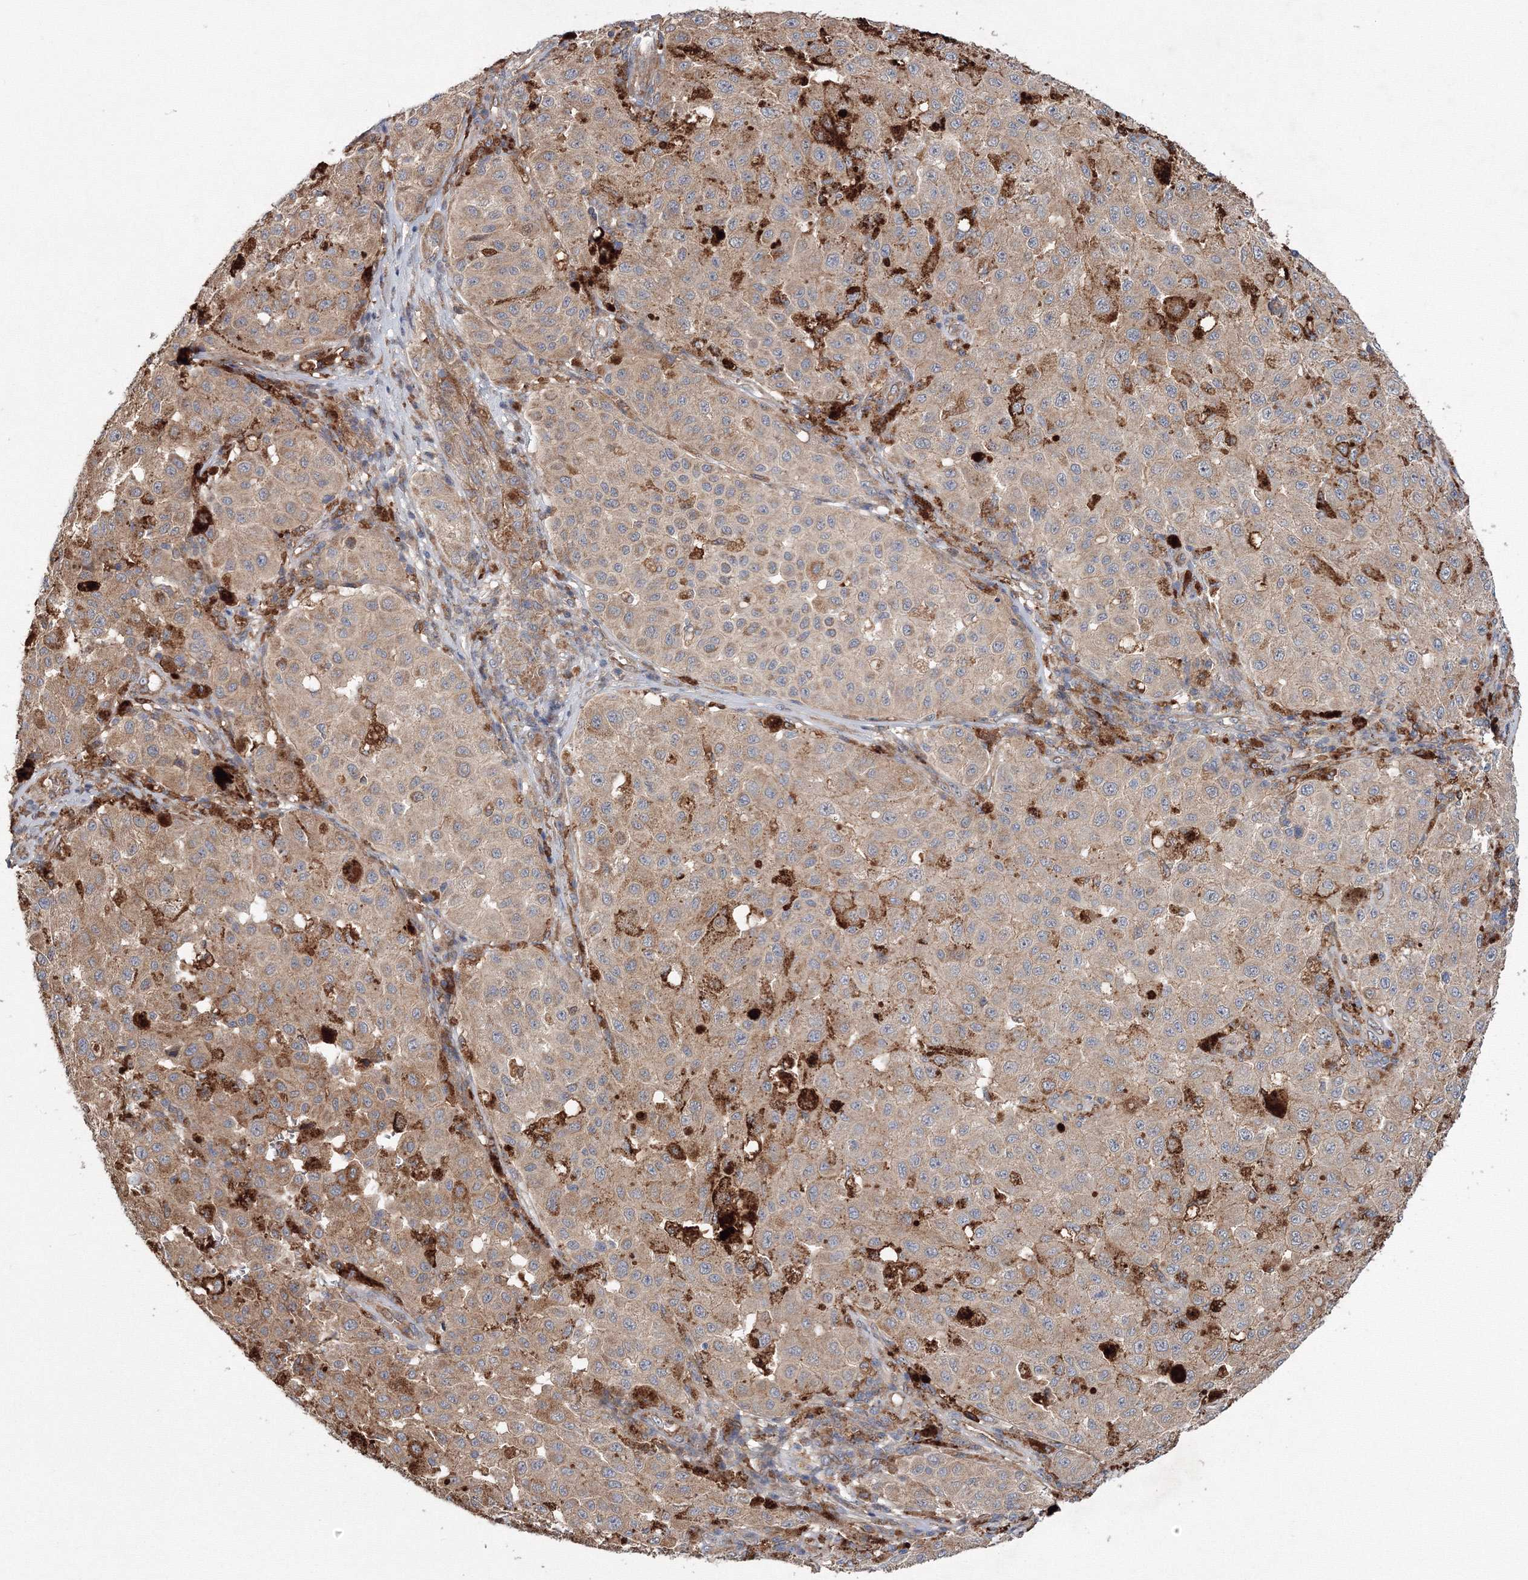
{"staining": {"intensity": "weak", "quantity": "25%-75%", "location": "cytoplasmic/membranous"}, "tissue": "melanoma", "cell_type": "Tumor cells", "image_type": "cancer", "snomed": [{"axis": "morphology", "description": "Malignant melanoma, NOS"}, {"axis": "topography", "description": "Skin"}], "caption": "This is an image of immunohistochemistry (IHC) staining of malignant melanoma, which shows weak staining in the cytoplasmic/membranous of tumor cells.", "gene": "RANBP3L", "patient": {"sex": "female", "age": 64}}